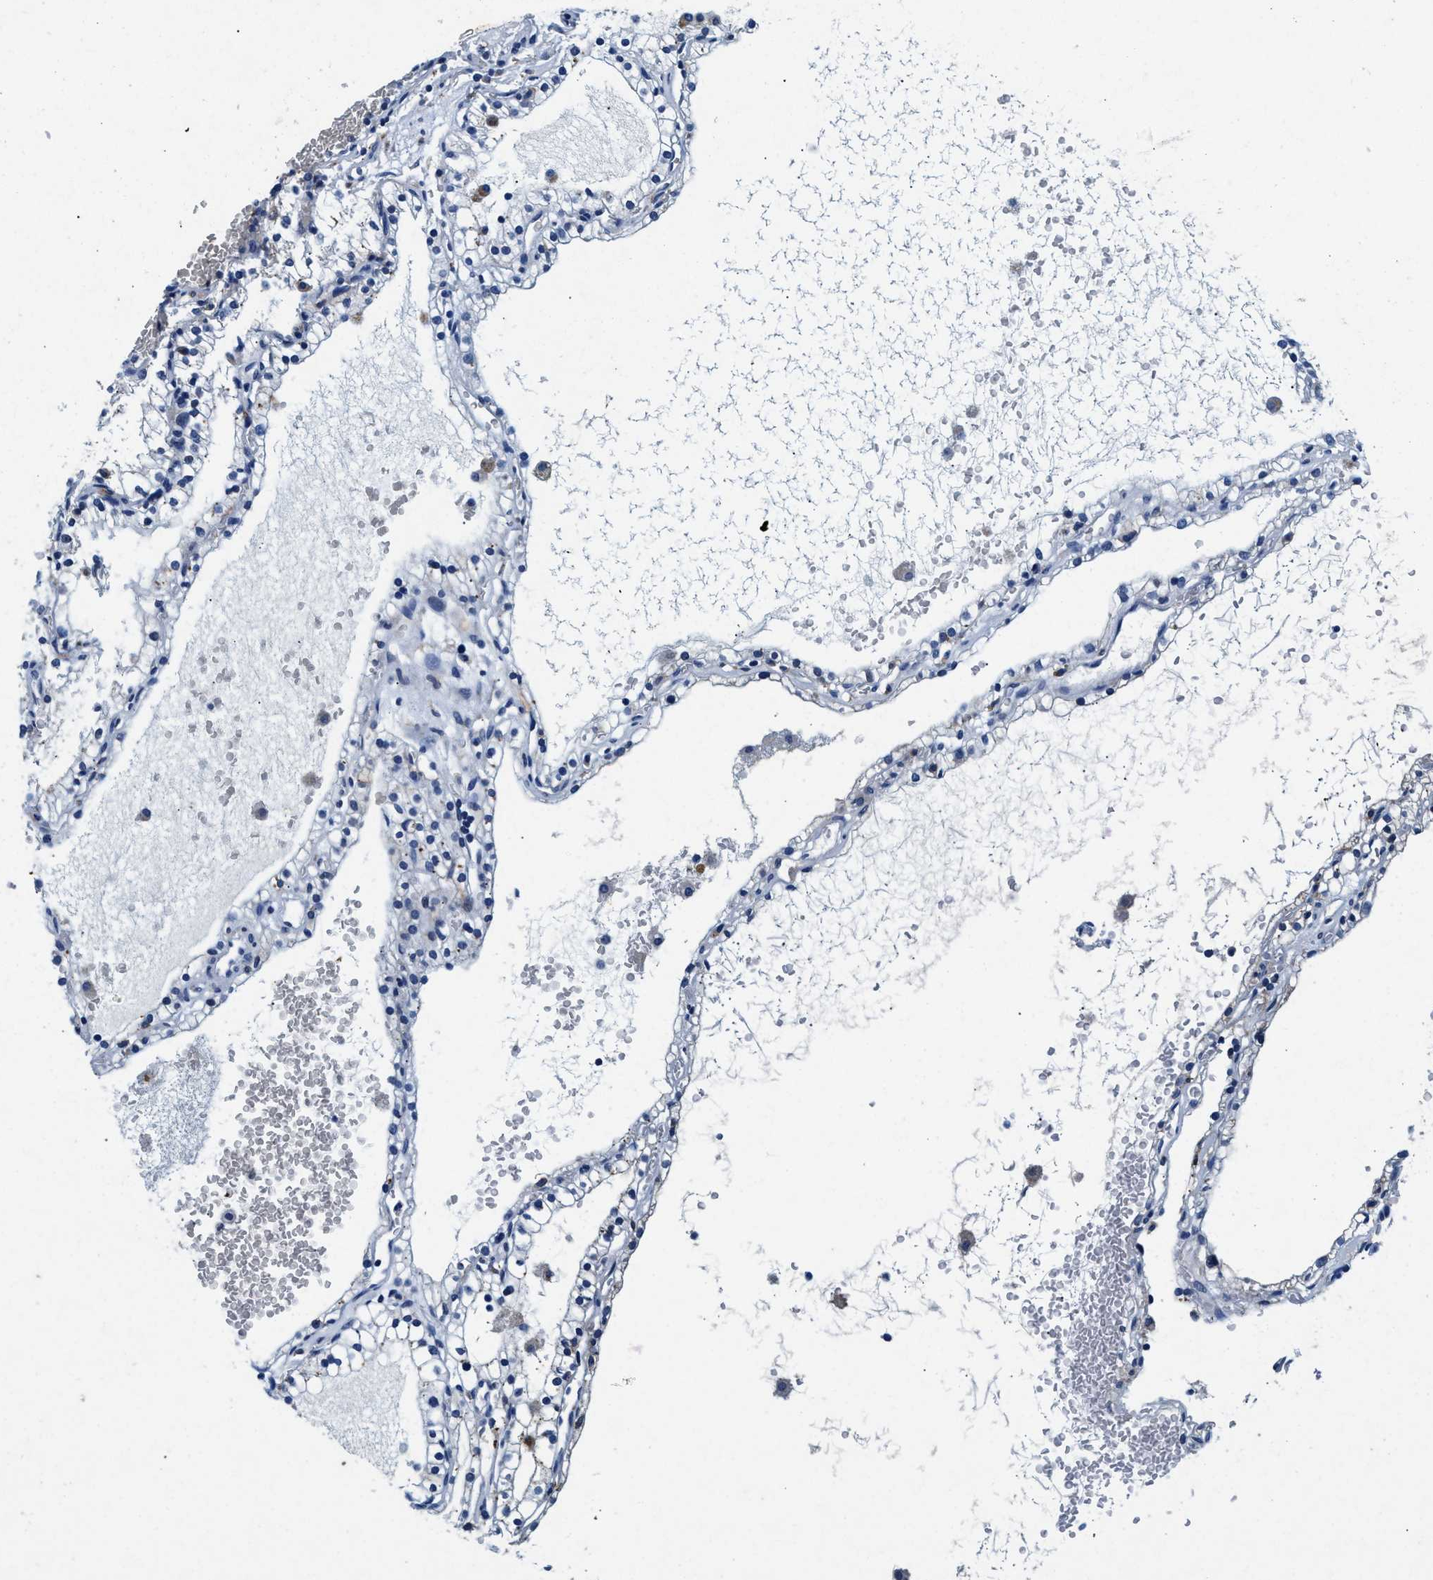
{"staining": {"intensity": "negative", "quantity": "none", "location": "none"}, "tissue": "renal cancer", "cell_type": "Tumor cells", "image_type": "cancer", "snomed": [{"axis": "morphology", "description": "Adenocarcinoma, NOS"}, {"axis": "topography", "description": "Kidney"}], "caption": "A histopathology image of renal adenocarcinoma stained for a protein displays no brown staining in tumor cells. (DAB (3,3'-diaminobenzidine) IHC visualized using brightfield microscopy, high magnification).", "gene": "SLC8A1", "patient": {"sex": "female", "age": 41}}